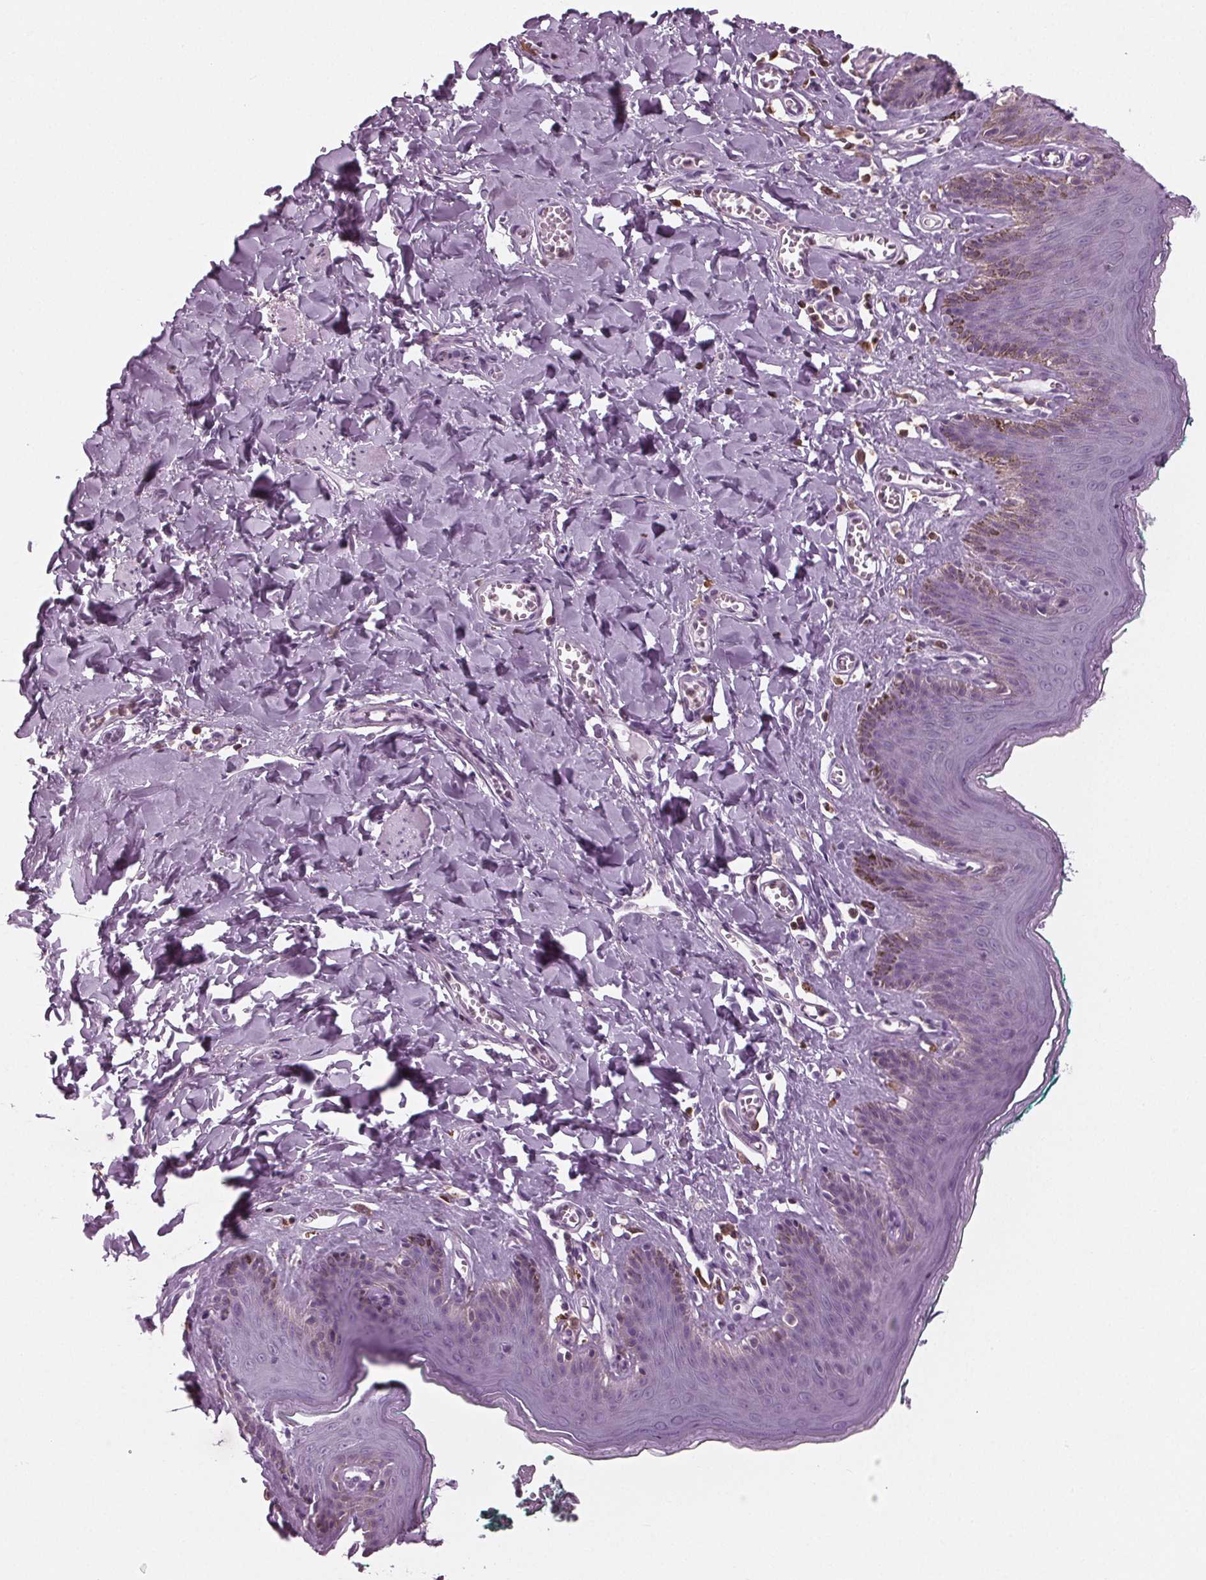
{"staining": {"intensity": "negative", "quantity": "none", "location": "none"}, "tissue": "skin", "cell_type": "Epidermal cells", "image_type": "normal", "snomed": [{"axis": "morphology", "description": "Normal tissue, NOS"}, {"axis": "topography", "description": "Vulva"}, {"axis": "topography", "description": "Peripheral nerve tissue"}], "caption": "High magnification brightfield microscopy of benign skin stained with DAB (3,3'-diaminobenzidine) (brown) and counterstained with hematoxylin (blue): epidermal cells show no significant staining. (DAB immunohistochemistry, high magnification).", "gene": "BTLA", "patient": {"sex": "female", "age": 66}}